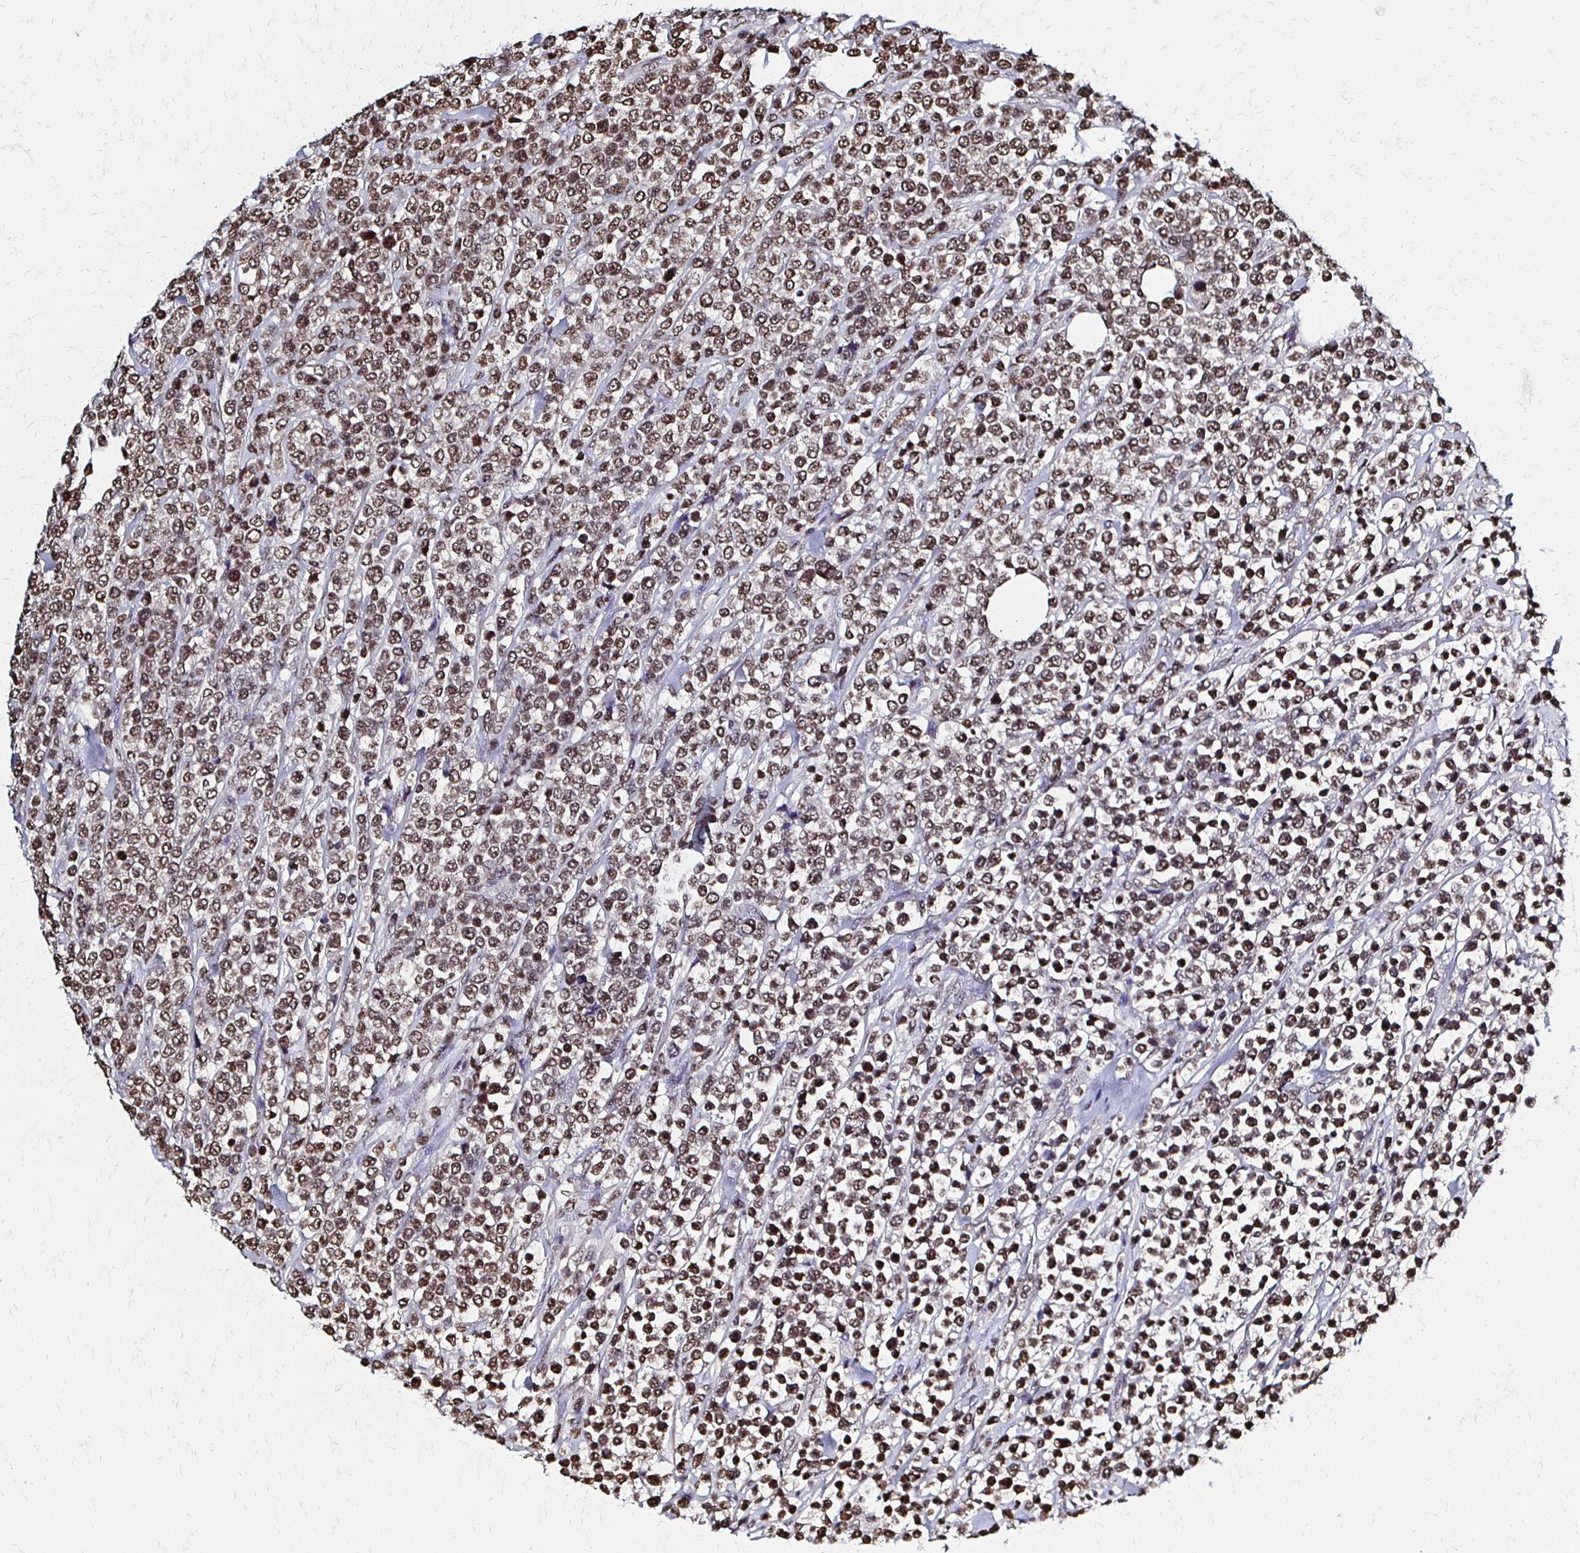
{"staining": {"intensity": "moderate", "quantity": ">75%", "location": "nuclear"}, "tissue": "lymphoma", "cell_type": "Tumor cells", "image_type": "cancer", "snomed": [{"axis": "morphology", "description": "Malignant lymphoma, non-Hodgkin's type, High grade"}, {"axis": "topography", "description": "Soft tissue"}], "caption": "High-grade malignant lymphoma, non-Hodgkin's type stained with DAB (3,3'-diaminobenzidine) IHC reveals medium levels of moderate nuclear positivity in about >75% of tumor cells. The staining was performed using DAB to visualize the protein expression in brown, while the nuclei were stained in blue with hematoxylin (Magnification: 20x).", "gene": "HOXA9", "patient": {"sex": "female", "age": 56}}